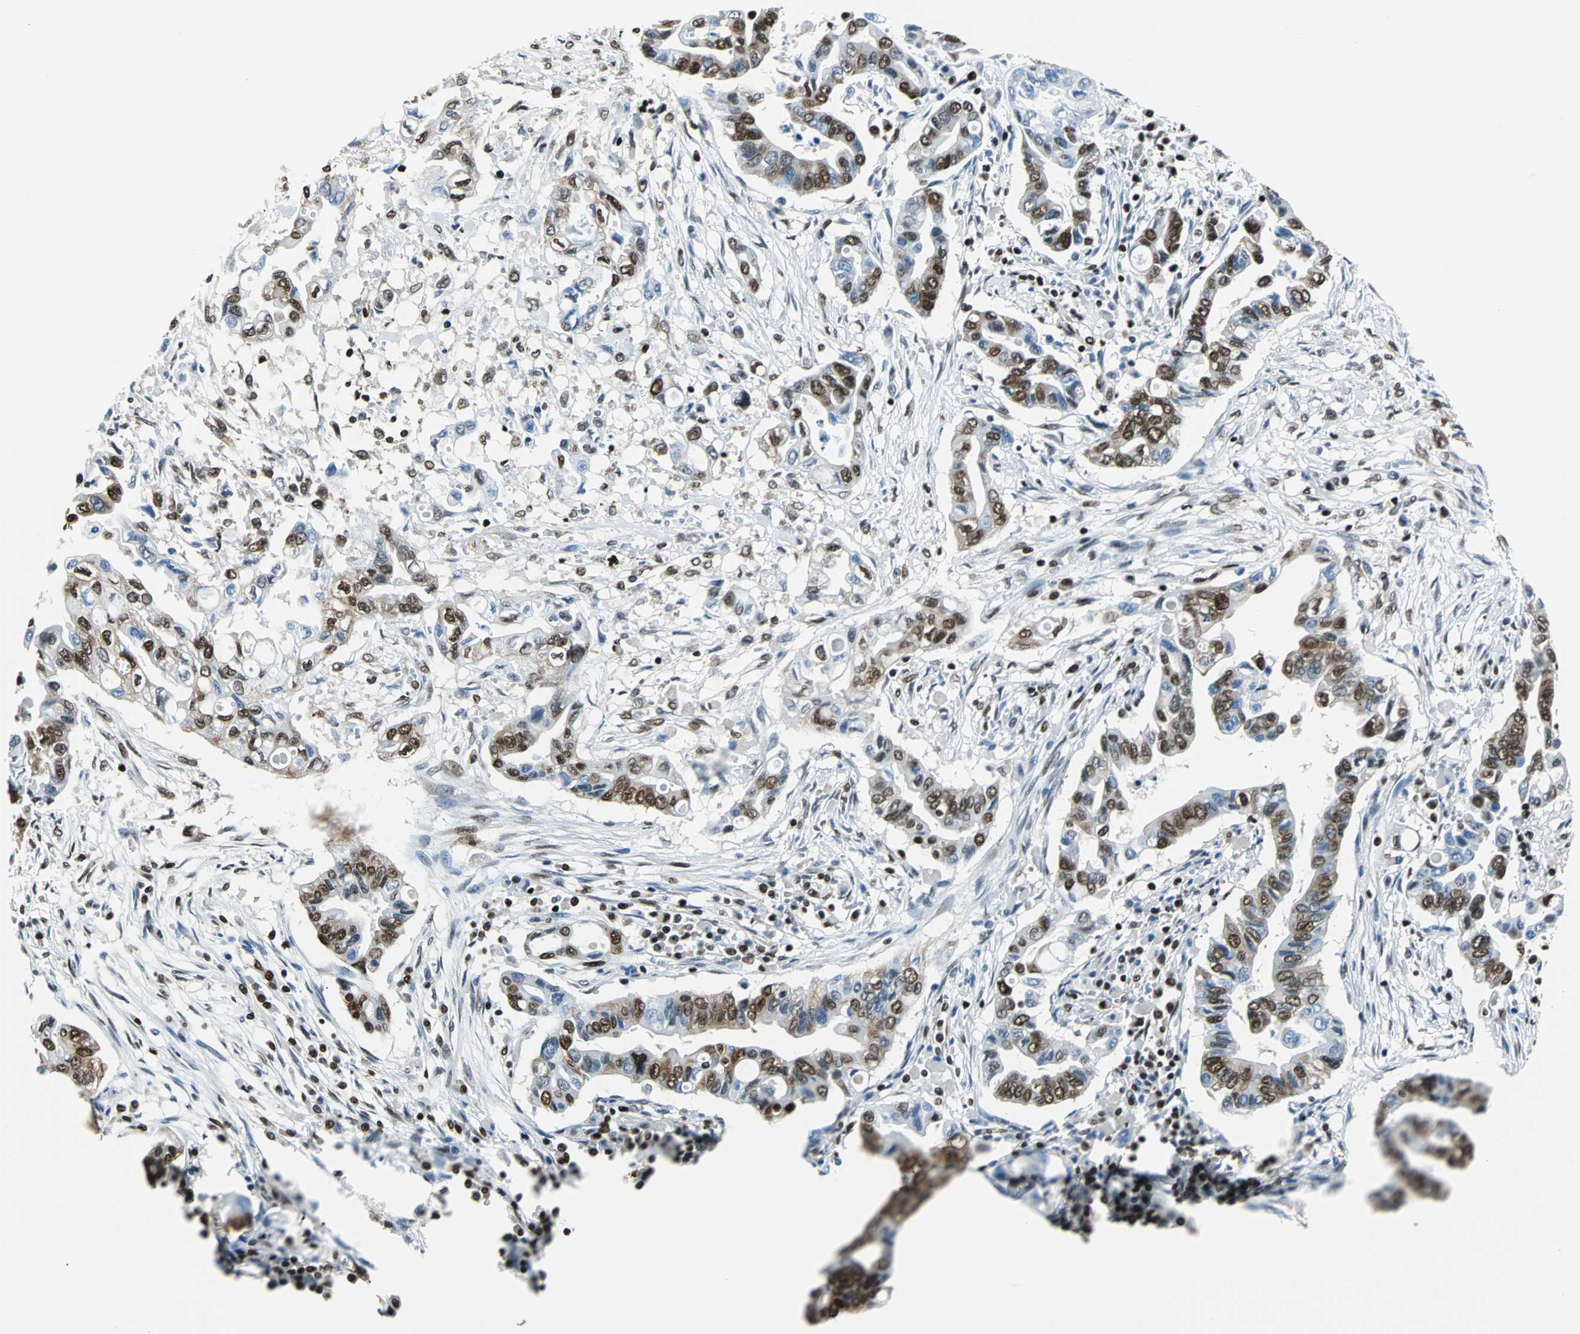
{"staining": {"intensity": "strong", "quantity": "25%-75%", "location": "cytoplasmic/membranous,nuclear"}, "tissue": "pancreatic cancer", "cell_type": "Tumor cells", "image_type": "cancer", "snomed": [{"axis": "morphology", "description": "Adenocarcinoma, NOS"}, {"axis": "topography", "description": "Pancreas"}], "caption": "The image reveals a brown stain indicating the presence of a protein in the cytoplasmic/membranous and nuclear of tumor cells in pancreatic adenocarcinoma.", "gene": "FUBP1", "patient": {"sex": "female", "age": 57}}